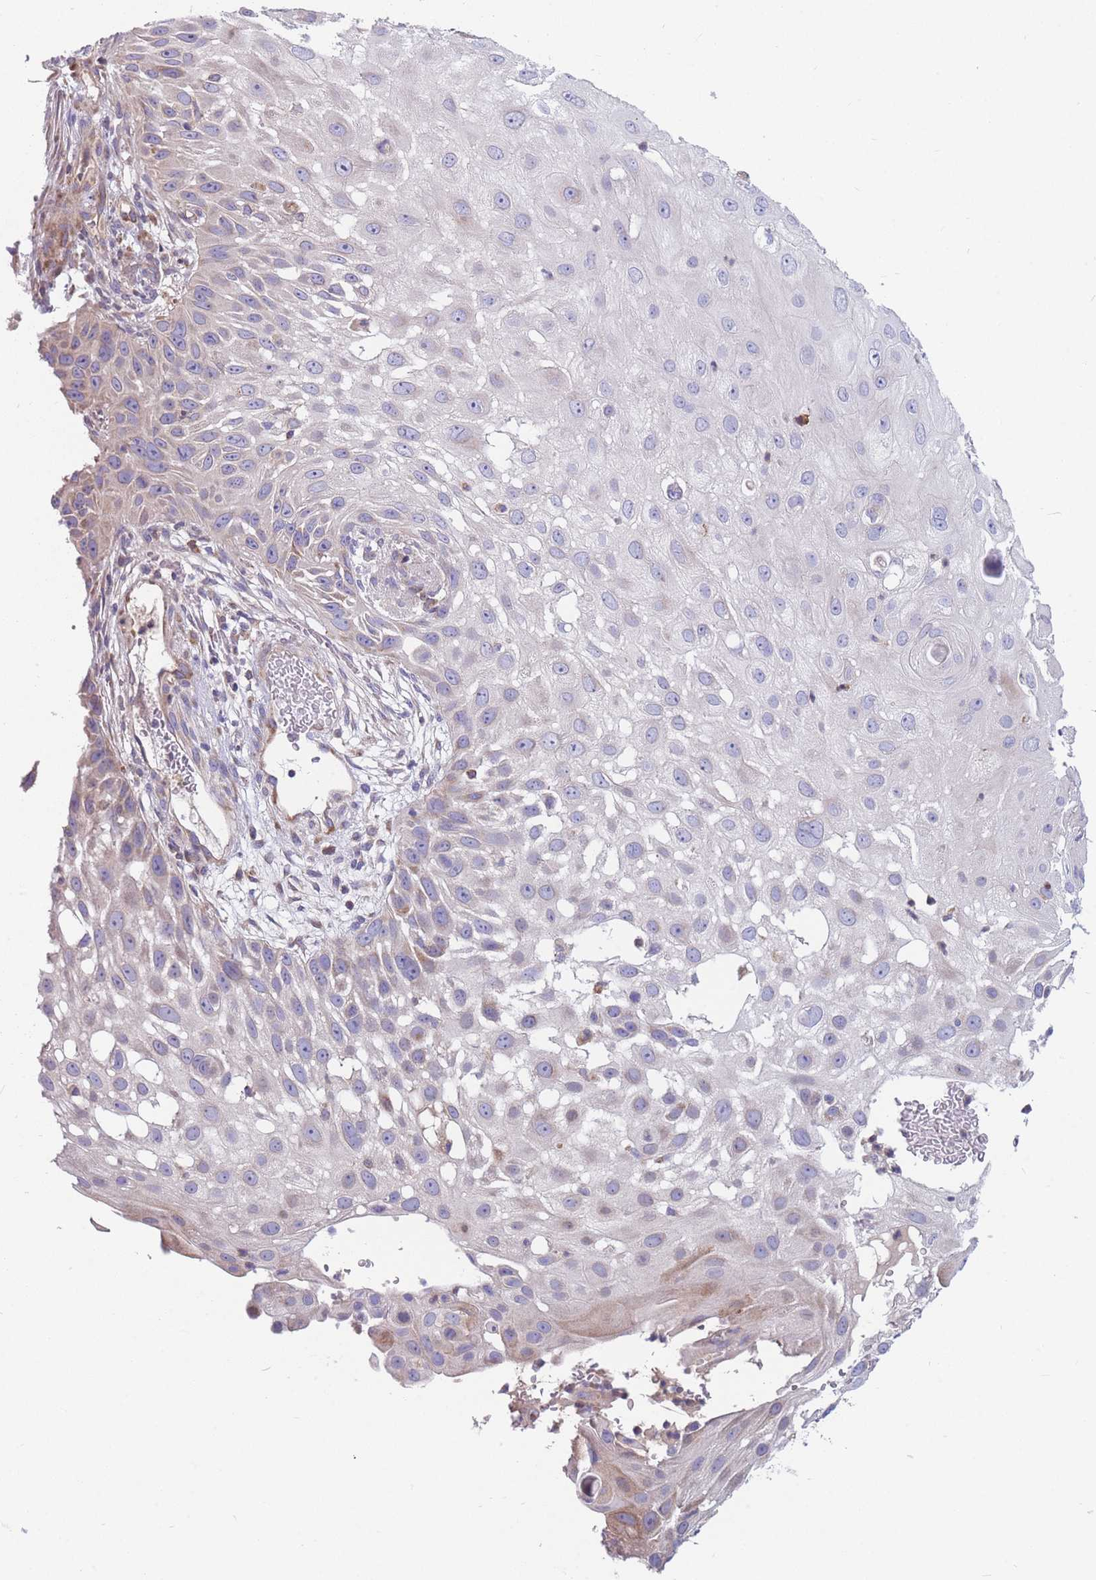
{"staining": {"intensity": "negative", "quantity": "none", "location": "none"}, "tissue": "skin cancer", "cell_type": "Tumor cells", "image_type": "cancer", "snomed": [{"axis": "morphology", "description": "Squamous cell carcinoma, NOS"}, {"axis": "topography", "description": "Skin"}], "caption": "Immunohistochemical staining of human skin squamous cell carcinoma demonstrates no significant expression in tumor cells.", "gene": "TMEM131L", "patient": {"sex": "female", "age": 44}}